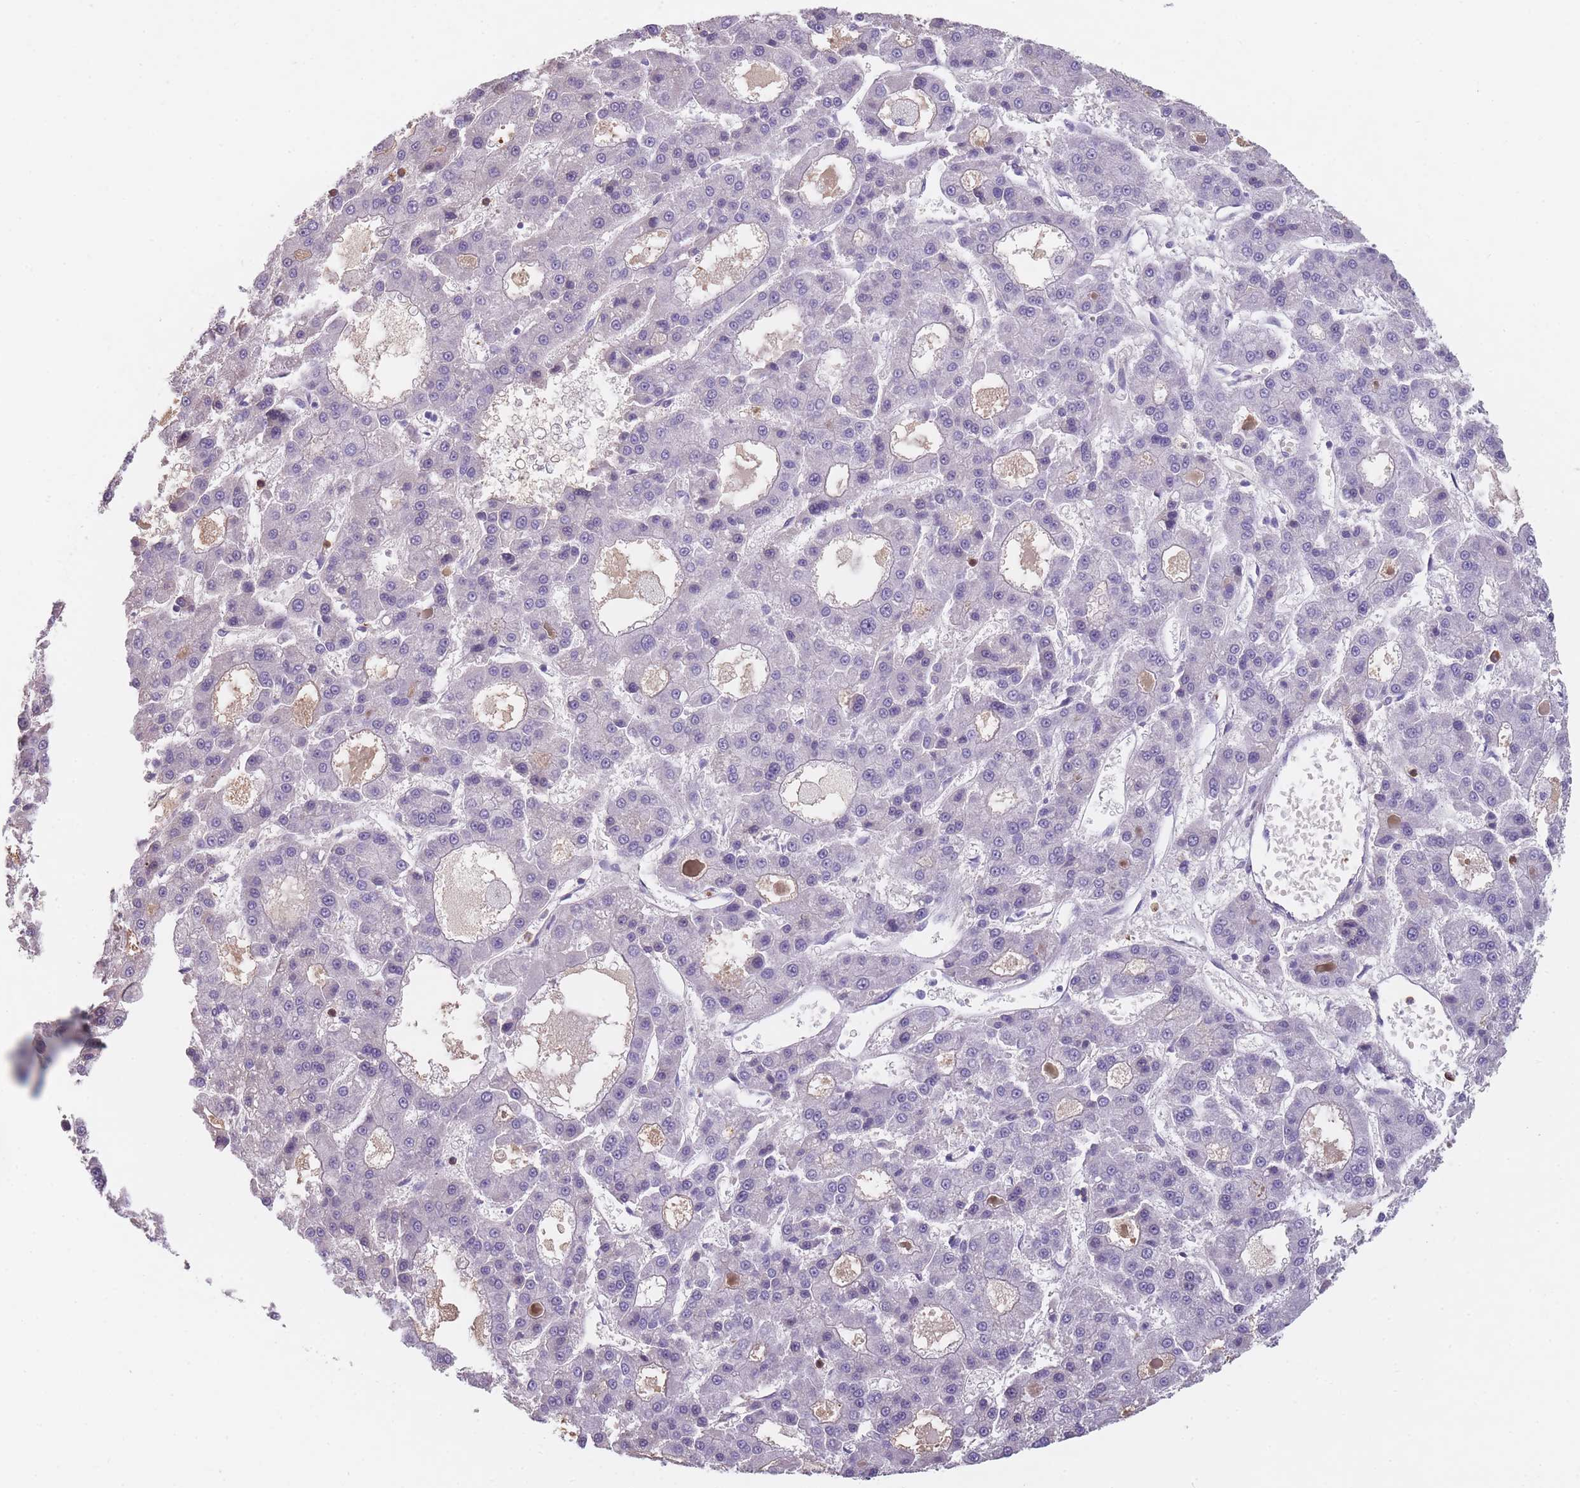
{"staining": {"intensity": "negative", "quantity": "none", "location": "none"}, "tissue": "liver cancer", "cell_type": "Tumor cells", "image_type": "cancer", "snomed": [{"axis": "morphology", "description": "Carcinoma, Hepatocellular, NOS"}, {"axis": "topography", "description": "Liver"}], "caption": "Protein analysis of liver cancer (hepatocellular carcinoma) displays no significant expression in tumor cells. (DAB (3,3'-diaminobenzidine) immunohistochemistry (IHC), high magnification).", "gene": "CR1L", "patient": {"sex": "male", "age": 70}}